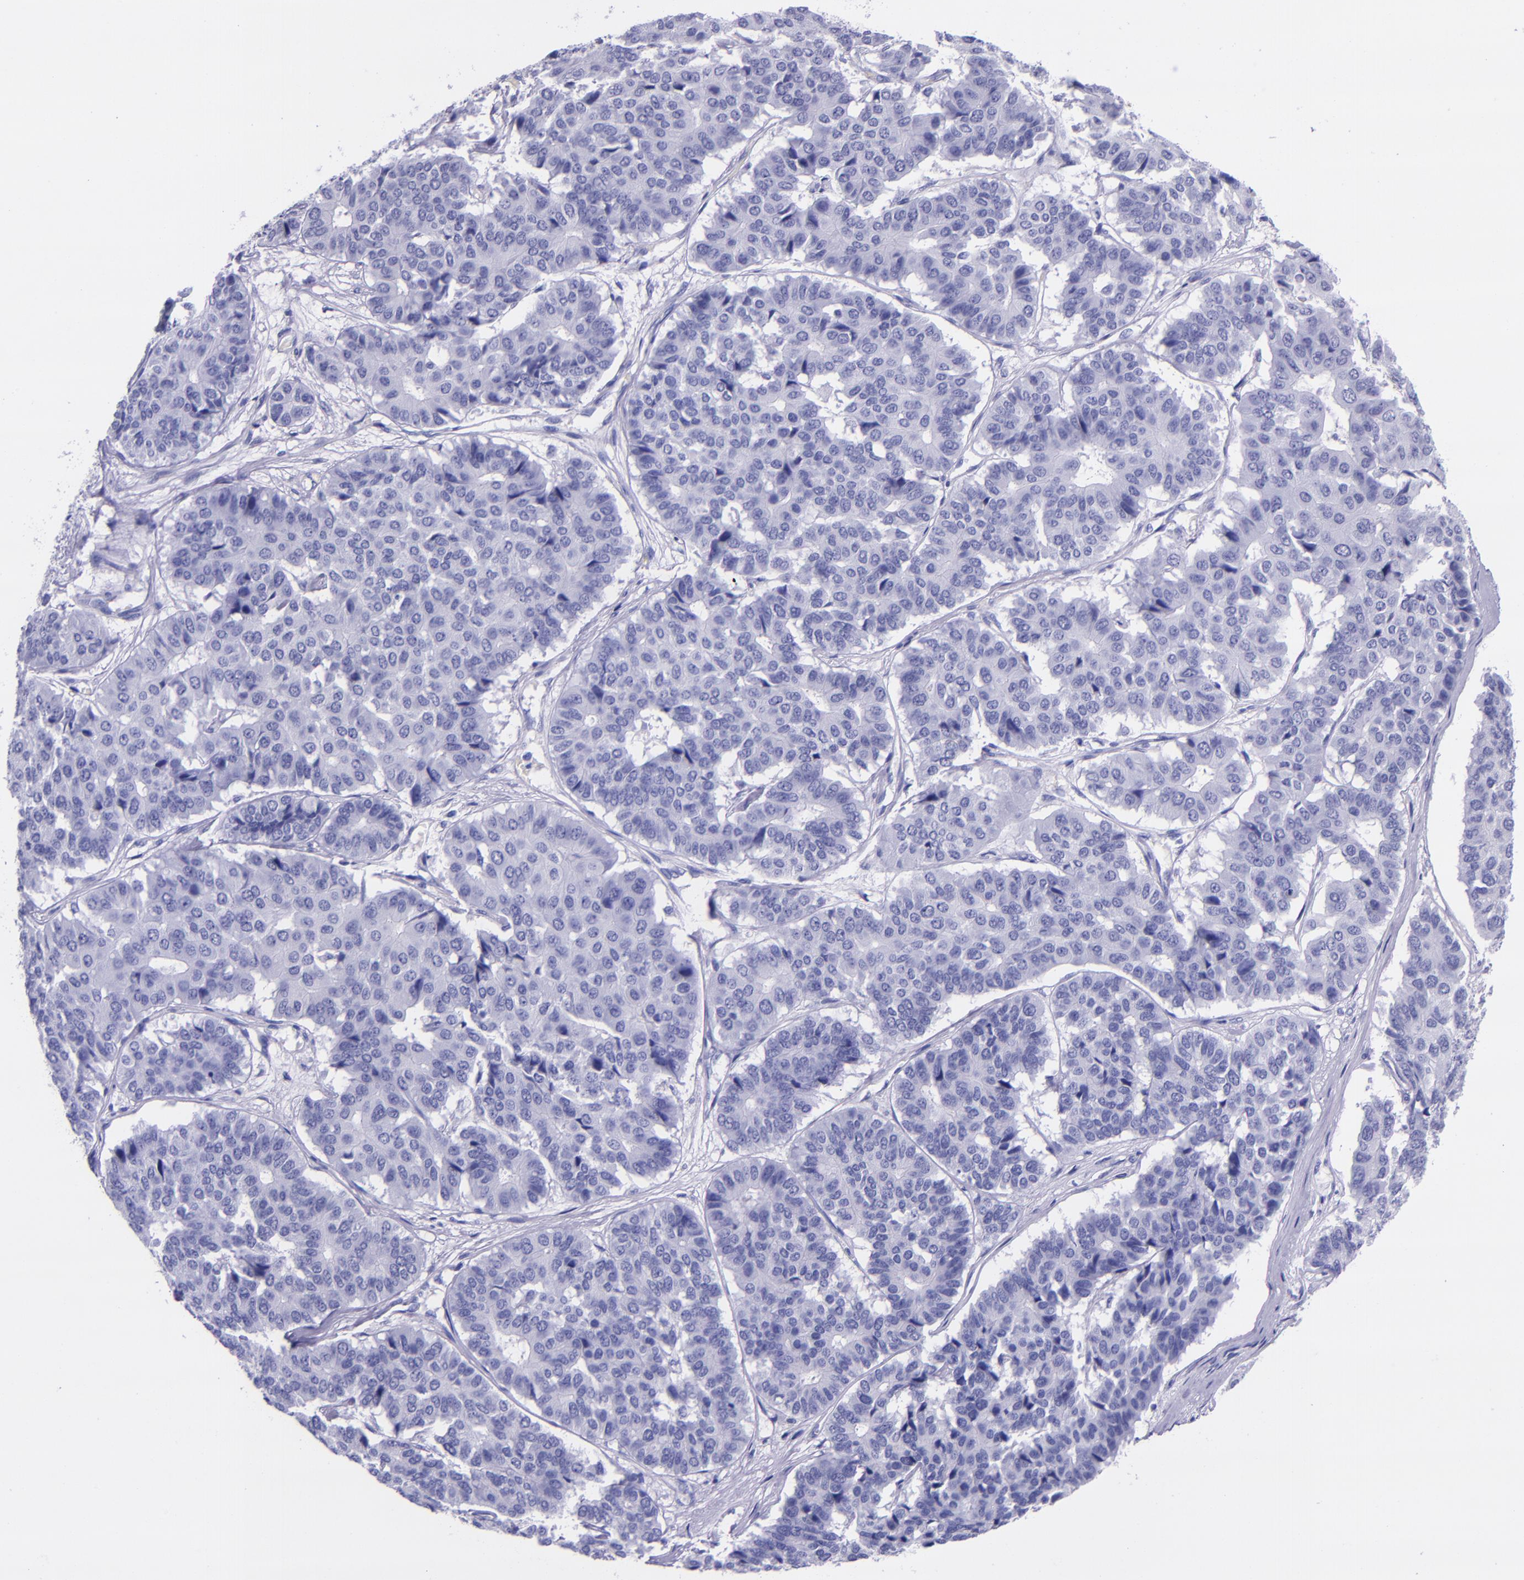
{"staining": {"intensity": "negative", "quantity": "none", "location": "none"}, "tissue": "pancreatic cancer", "cell_type": "Tumor cells", "image_type": "cancer", "snomed": [{"axis": "morphology", "description": "Adenocarcinoma, NOS"}, {"axis": "topography", "description": "Pancreas"}], "caption": "High magnification brightfield microscopy of pancreatic cancer stained with DAB (brown) and counterstained with hematoxylin (blue): tumor cells show no significant staining. (Stains: DAB immunohistochemistry (IHC) with hematoxylin counter stain, Microscopy: brightfield microscopy at high magnification).", "gene": "SLPI", "patient": {"sex": "male", "age": 50}}